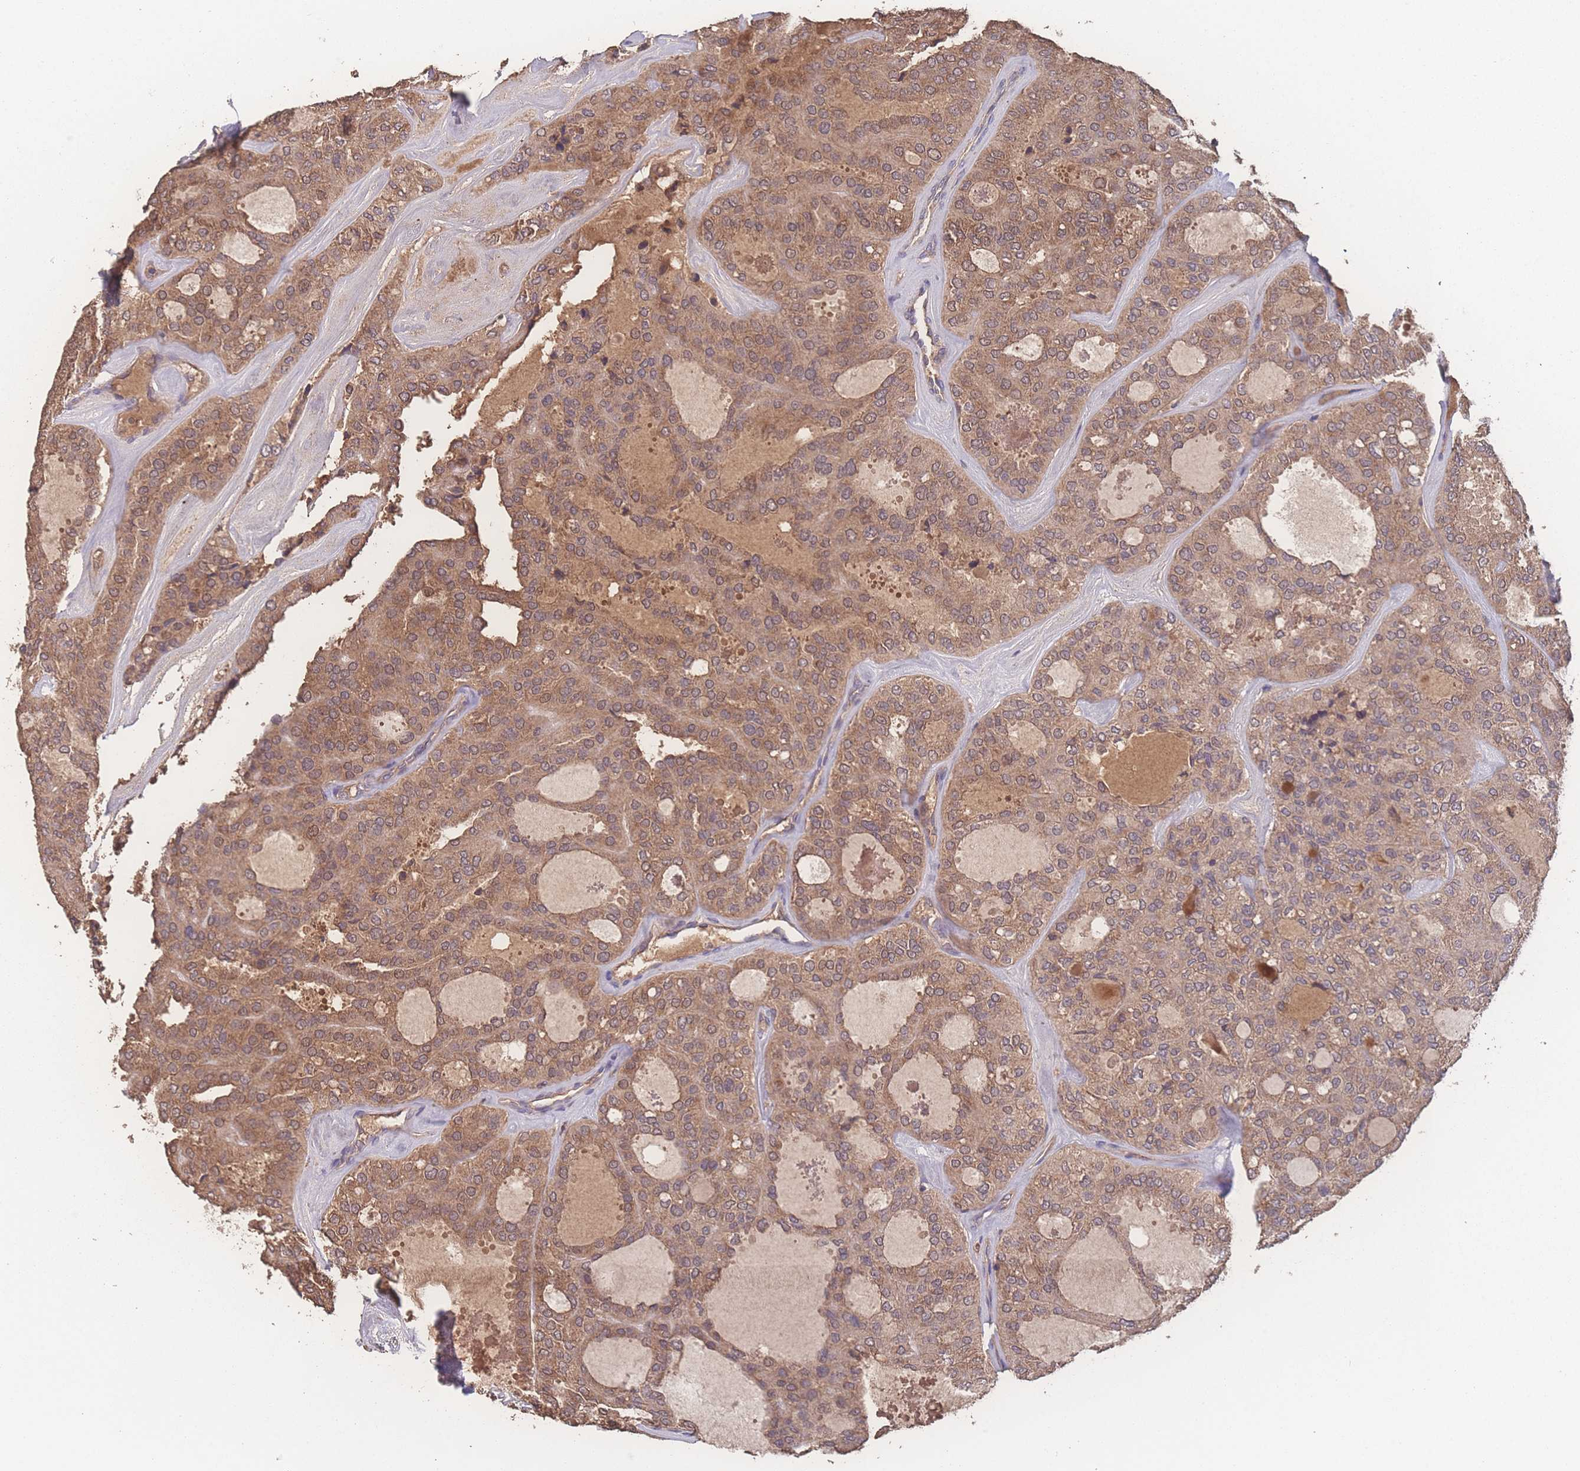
{"staining": {"intensity": "moderate", "quantity": ">75%", "location": "cytoplasmic/membranous"}, "tissue": "thyroid cancer", "cell_type": "Tumor cells", "image_type": "cancer", "snomed": [{"axis": "morphology", "description": "Follicular adenoma carcinoma, NOS"}, {"axis": "topography", "description": "Thyroid gland"}], "caption": "A brown stain labels moderate cytoplasmic/membranous expression of a protein in thyroid cancer tumor cells.", "gene": "ATXN10", "patient": {"sex": "male", "age": 75}}